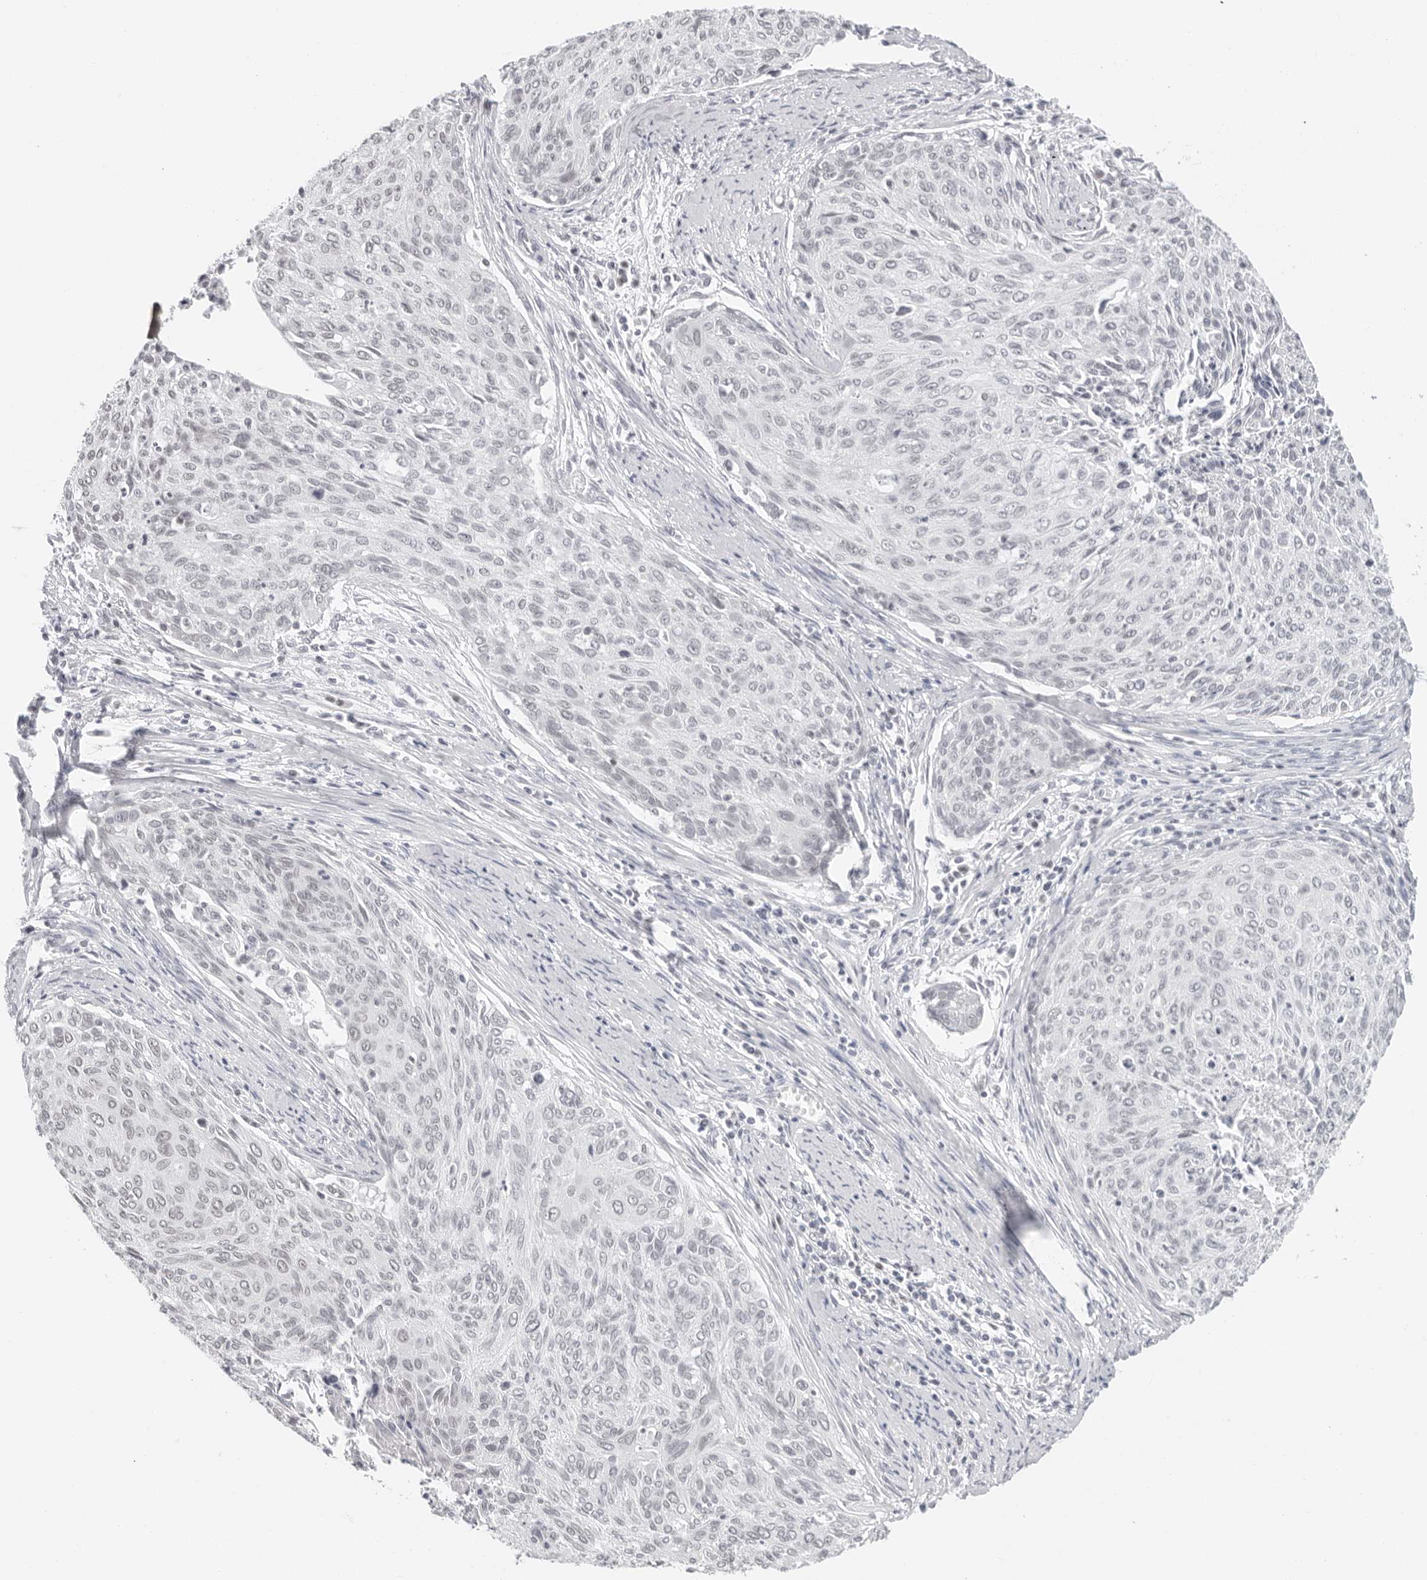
{"staining": {"intensity": "negative", "quantity": "none", "location": "none"}, "tissue": "cervical cancer", "cell_type": "Tumor cells", "image_type": "cancer", "snomed": [{"axis": "morphology", "description": "Squamous cell carcinoma, NOS"}, {"axis": "topography", "description": "Cervix"}], "caption": "Image shows no significant protein positivity in tumor cells of cervical squamous cell carcinoma.", "gene": "FLG2", "patient": {"sex": "female", "age": 55}}